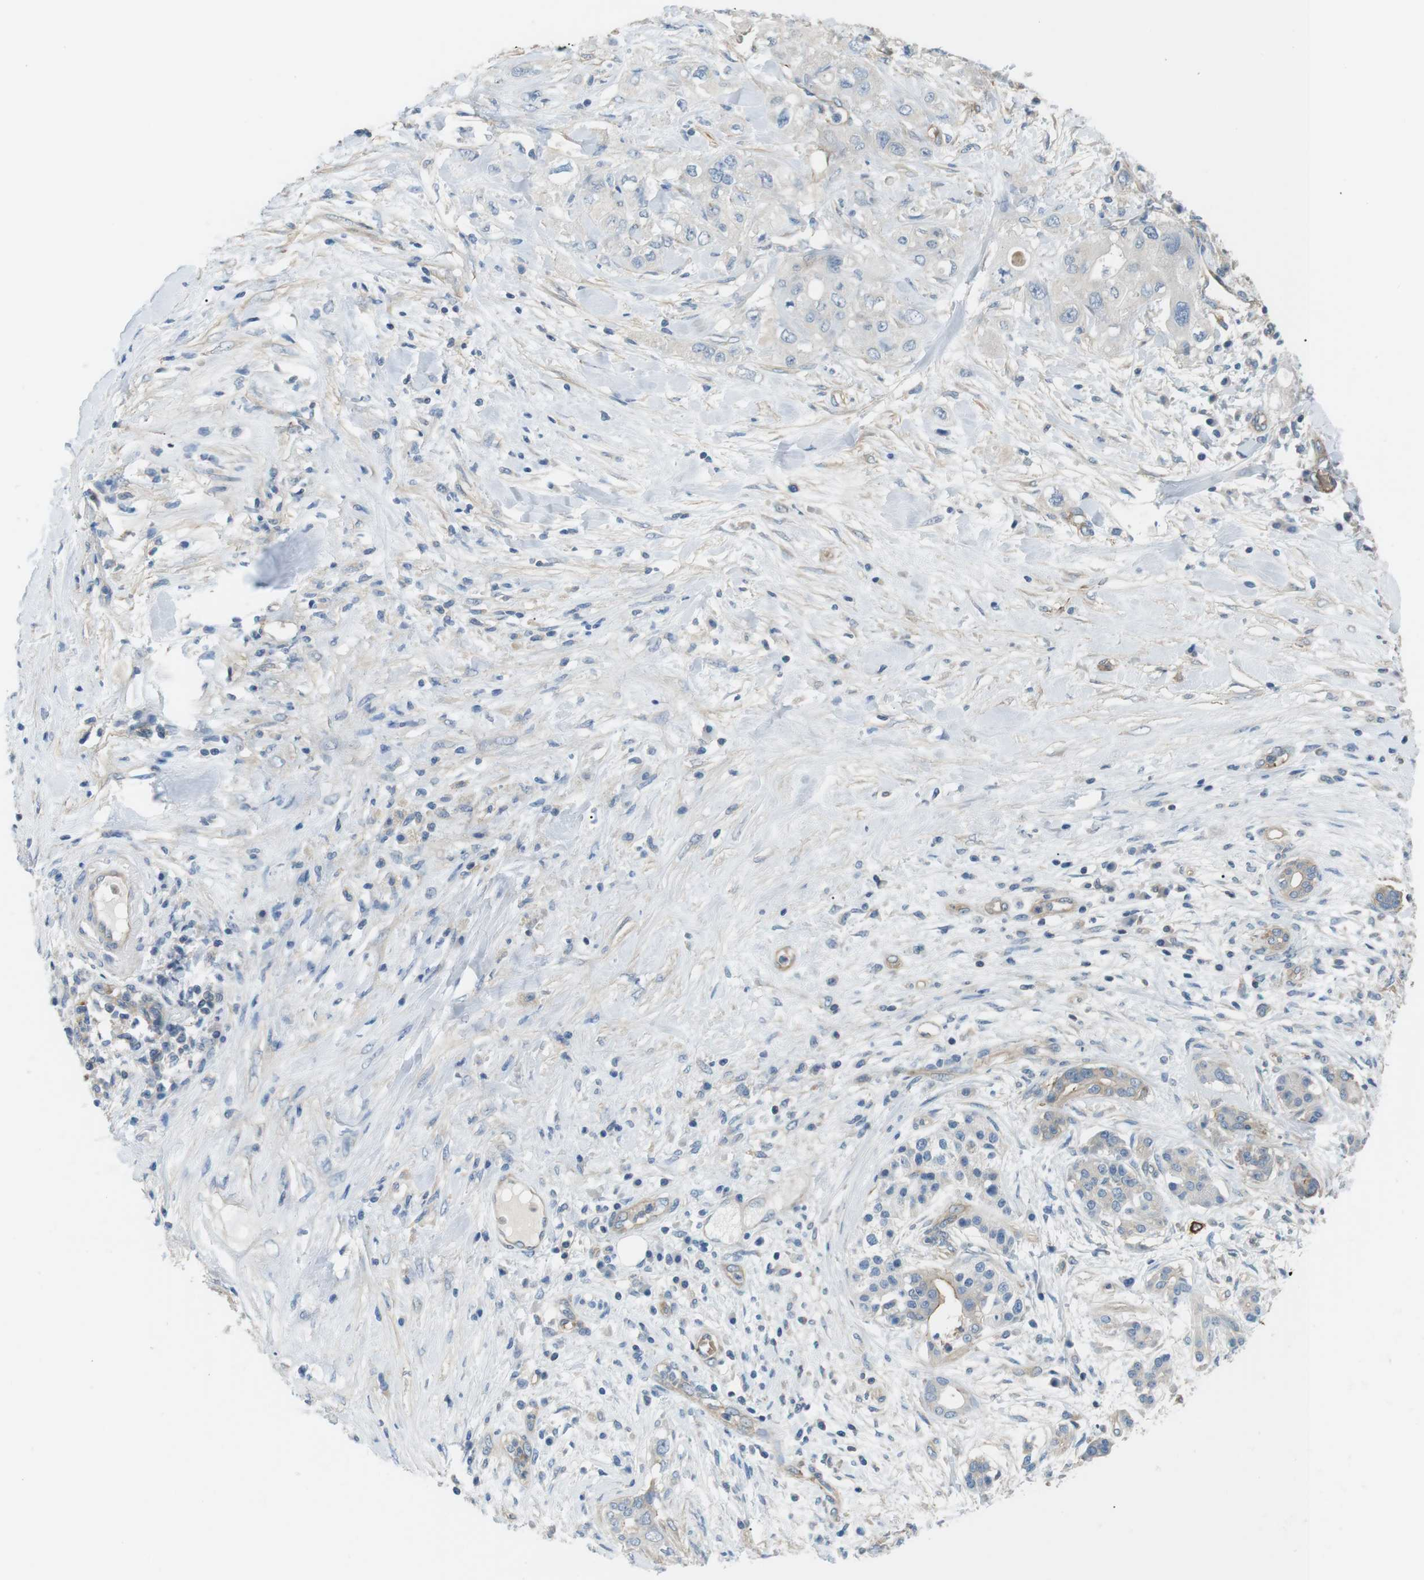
{"staining": {"intensity": "negative", "quantity": "none", "location": "none"}, "tissue": "pancreatic cancer", "cell_type": "Tumor cells", "image_type": "cancer", "snomed": [{"axis": "morphology", "description": "Adenocarcinoma, NOS"}, {"axis": "topography", "description": "Pancreas"}], "caption": "An IHC image of pancreatic cancer (adenocarcinoma) is shown. There is no staining in tumor cells of pancreatic cancer (adenocarcinoma). (Brightfield microscopy of DAB (3,3'-diaminobenzidine) immunohistochemistry at high magnification).", "gene": "ADCY10", "patient": {"sex": "female", "age": 56}}